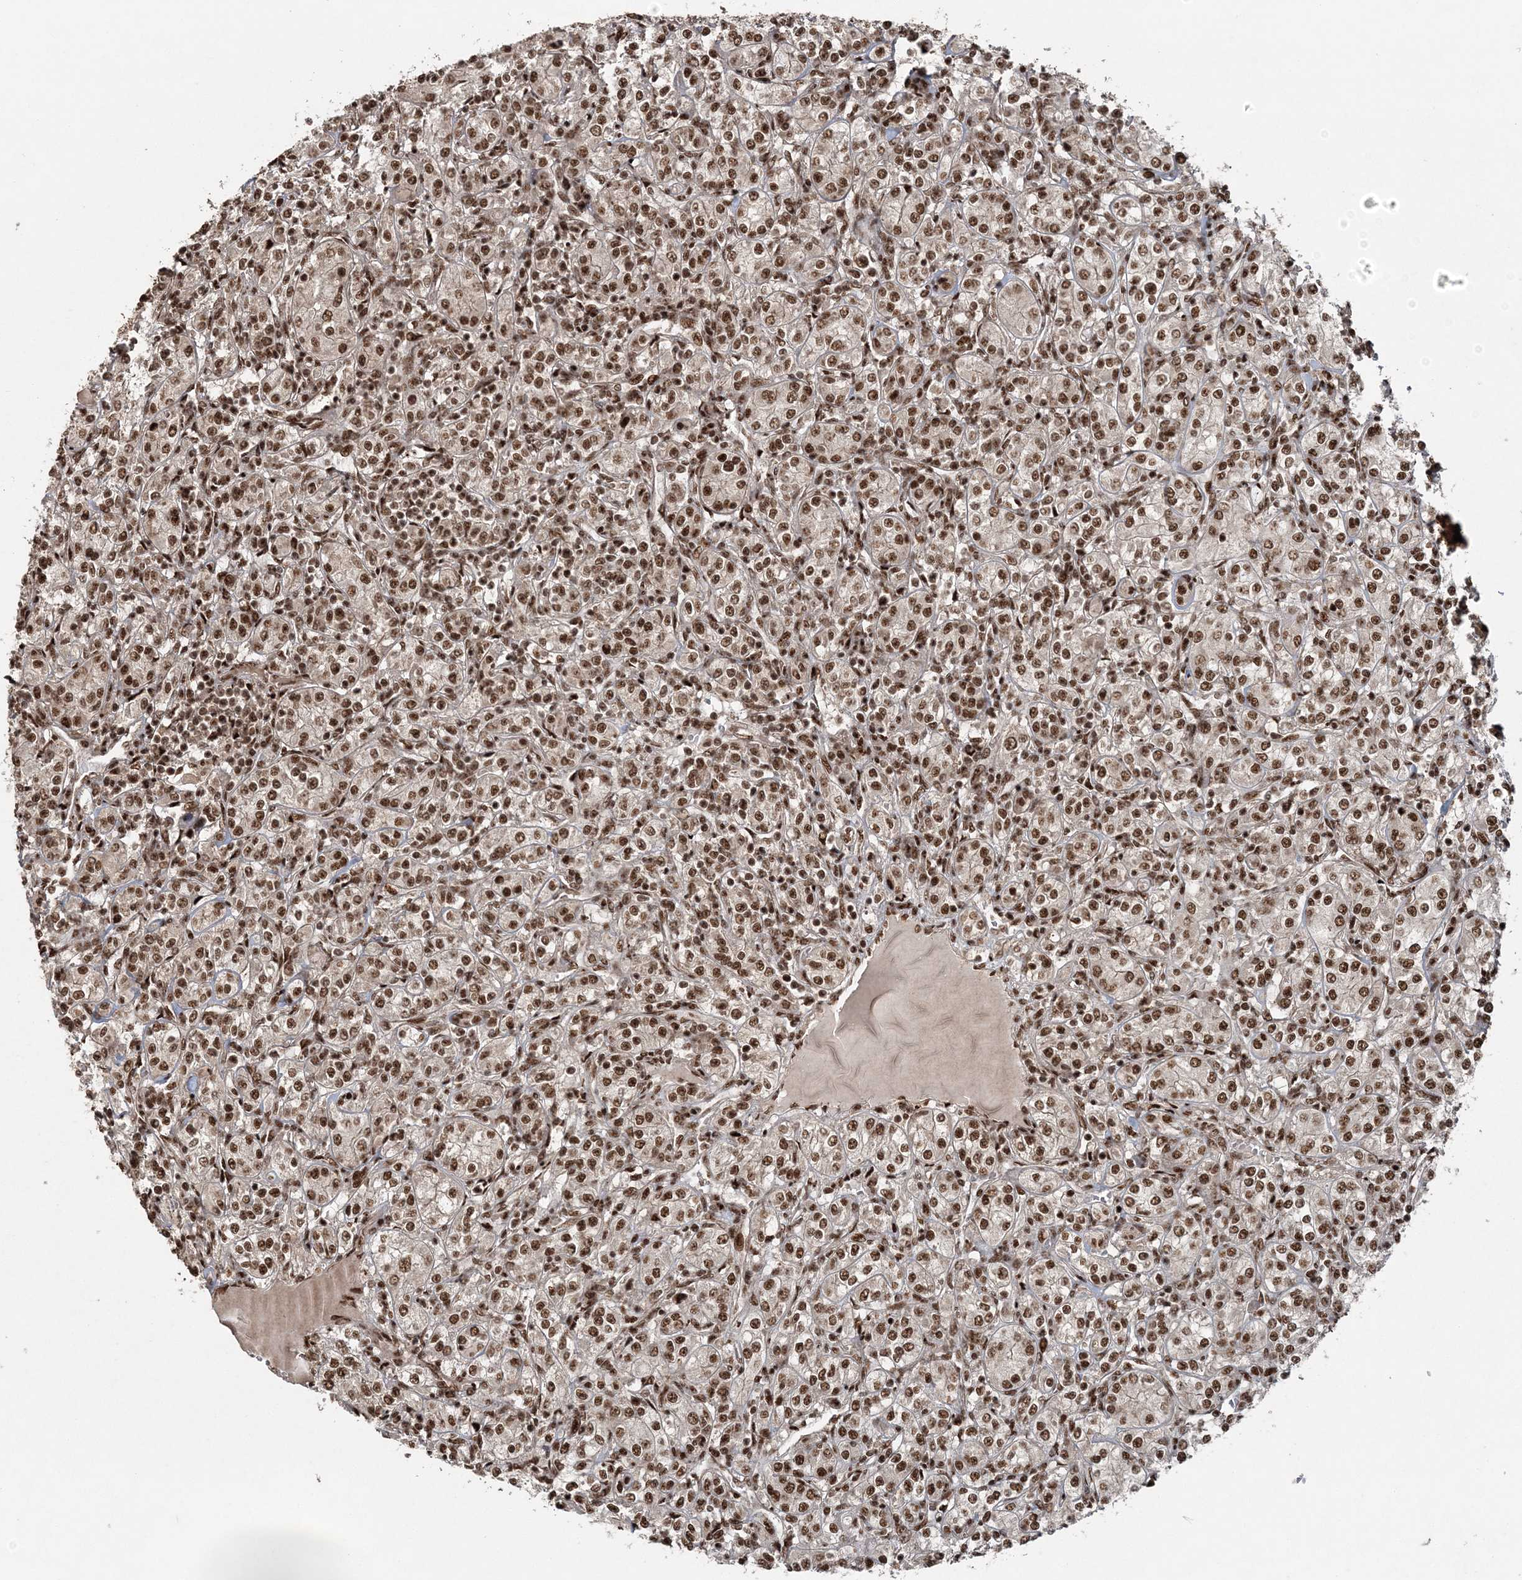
{"staining": {"intensity": "moderate", "quantity": ">75%", "location": "nuclear"}, "tissue": "renal cancer", "cell_type": "Tumor cells", "image_type": "cancer", "snomed": [{"axis": "morphology", "description": "Adenocarcinoma, NOS"}, {"axis": "topography", "description": "Kidney"}], "caption": "Brown immunohistochemical staining in human renal cancer demonstrates moderate nuclear positivity in approximately >75% of tumor cells. (Stains: DAB (3,3'-diaminobenzidine) in brown, nuclei in blue, Microscopy: brightfield microscopy at high magnification).", "gene": "EXOSC8", "patient": {"sex": "male", "age": 77}}